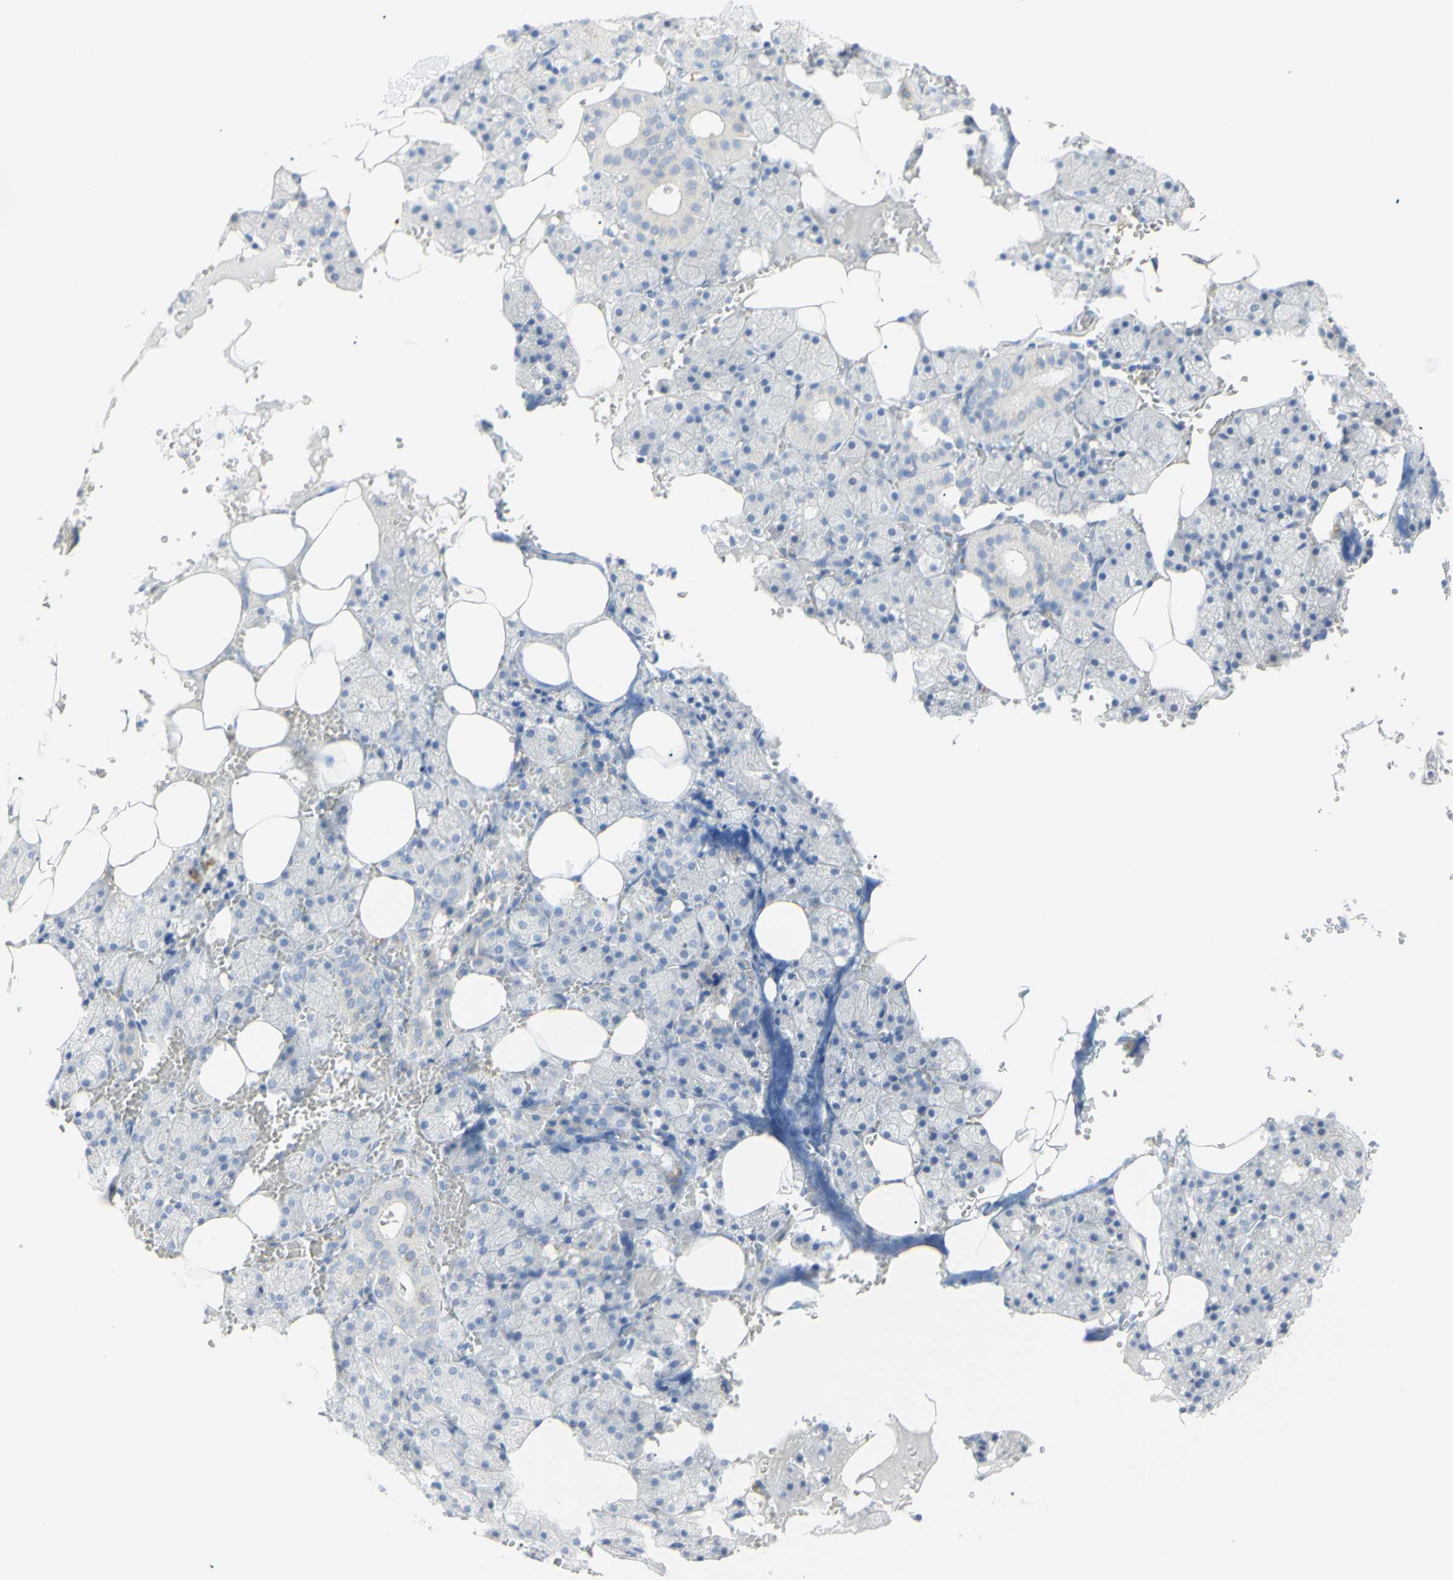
{"staining": {"intensity": "negative", "quantity": "none", "location": "none"}, "tissue": "salivary gland", "cell_type": "Glandular cells", "image_type": "normal", "snomed": [{"axis": "morphology", "description": "Normal tissue, NOS"}, {"axis": "topography", "description": "Salivary gland"}], "caption": "This image is of unremarkable salivary gland stained with immunohistochemistry (IHC) to label a protein in brown with the nuclei are counter-stained blue. There is no expression in glandular cells. Nuclei are stained in blue.", "gene": "B4GALNT3", "patient": {"sex": "male", "age": 62}}